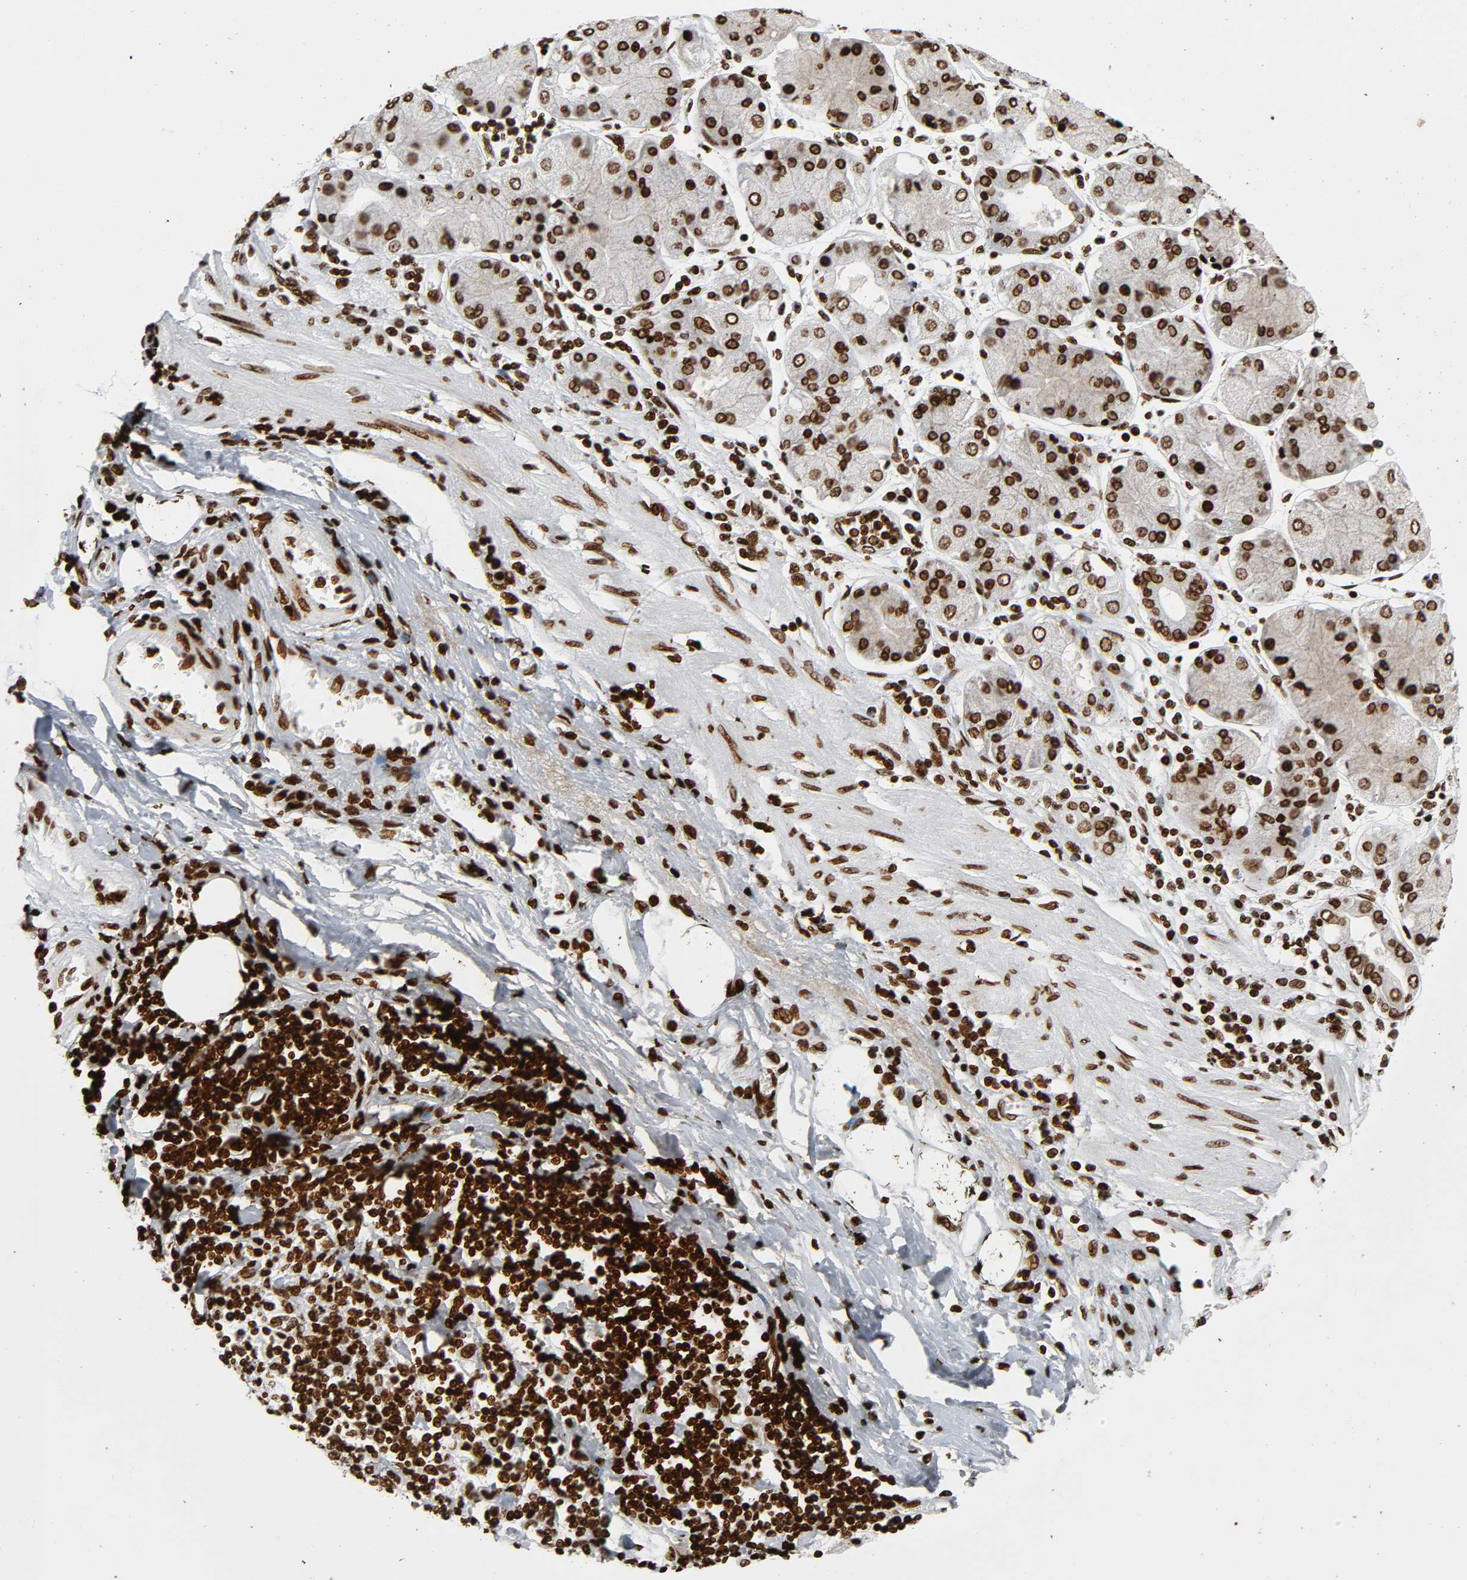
{"staining": {"intensity": "strong", "quantity": ">75%", "location": "nuclear"}, "tissue": "stomach cancer", "cell_type": "Tumor cells", "image_type": "cancer", "snomed": [{"axis": "morphology", "description": "Normal tissue, NOS"}, {"axis": "morphology", "description": "Adenocarcinoma, NOS"}, {"axis": "topography", "description": "Stomach, upper"}, {"axis": "topography", "description": "Stomach"}], "caption": "Strong nuclear staining is identified in about >75% of tumor cells in stomach cancer.", "gene": "RXRA", "patient": {"sex": "male", "age": 59}}